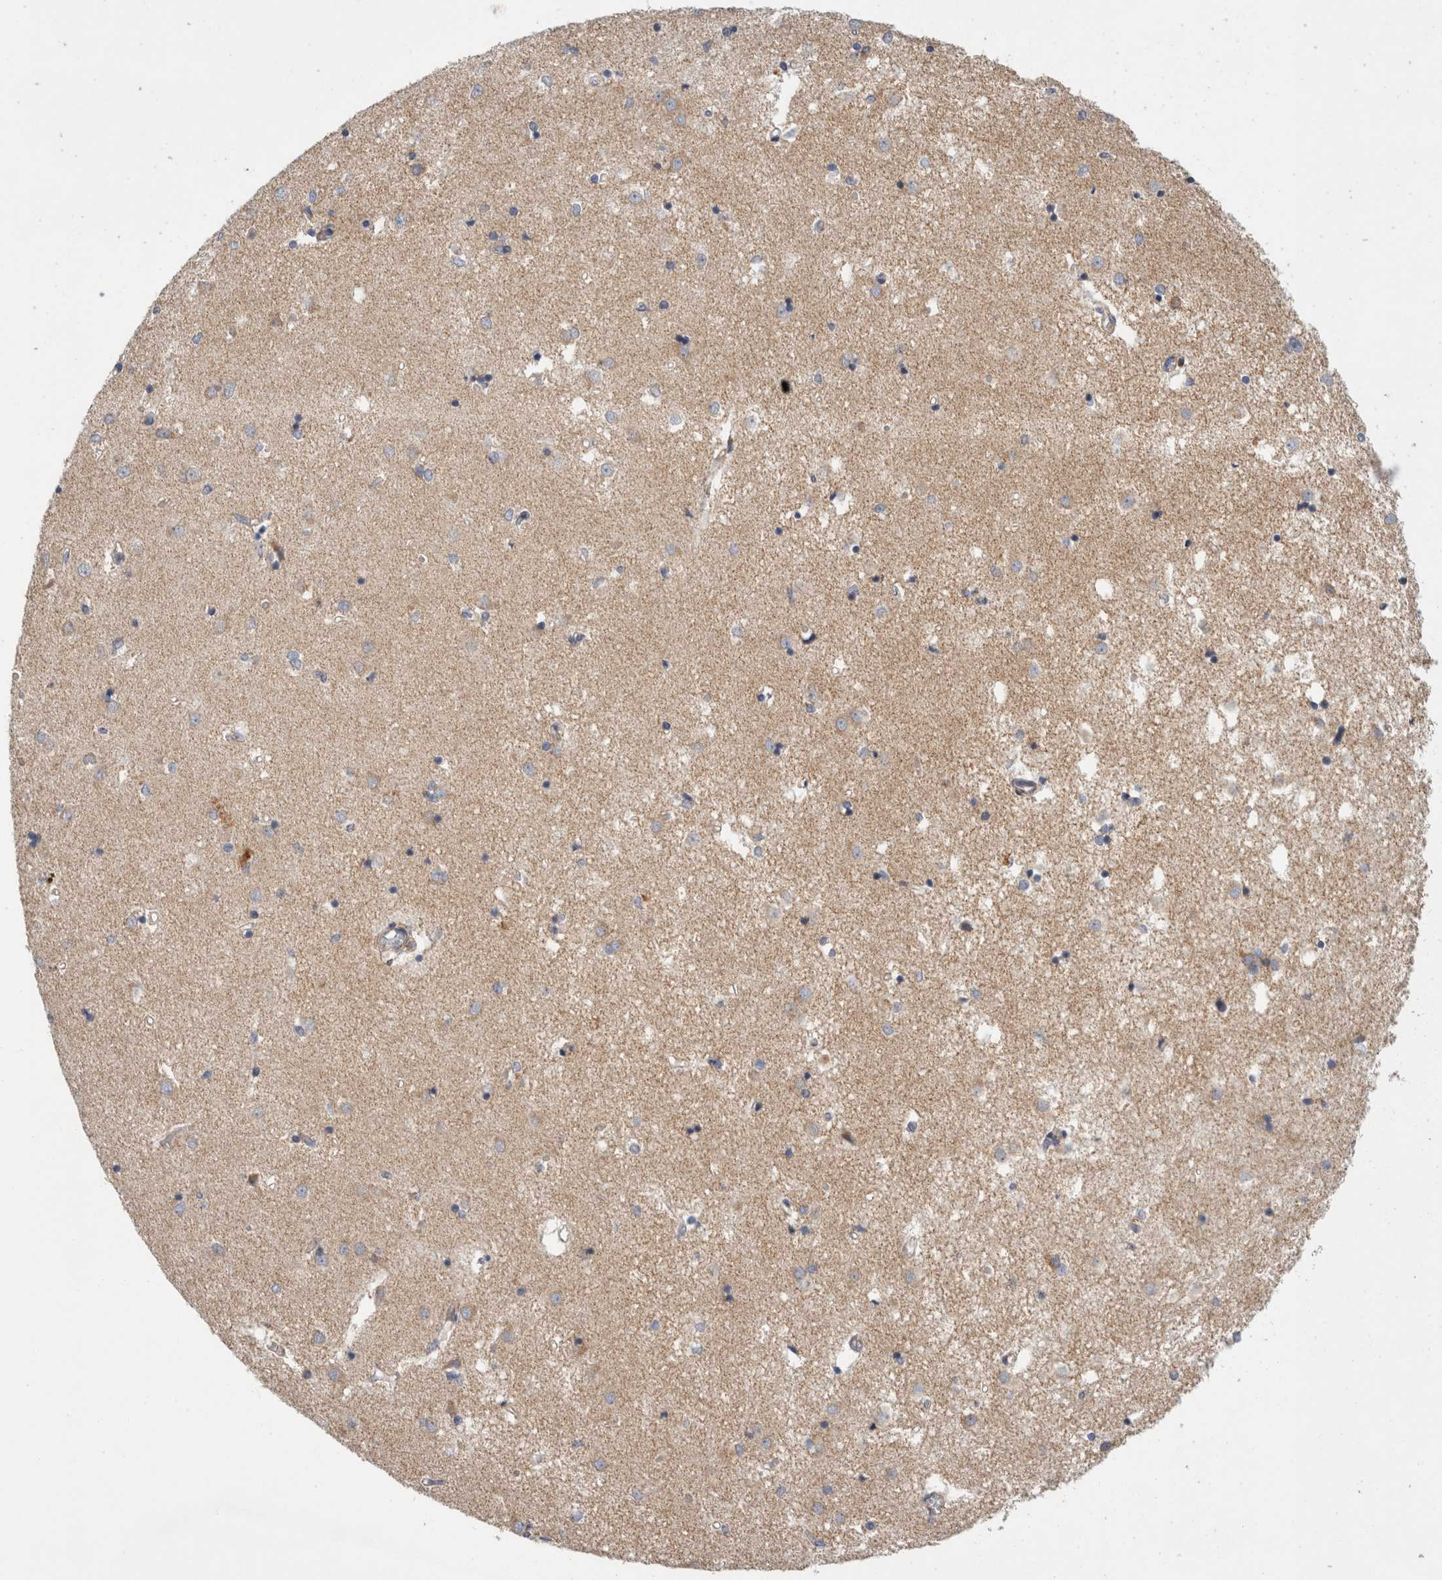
{"staining": {"intensity": "moderate", "quantity": "<25%", "location": "cytoplasmic/membranous"}, "tissue": "caudate", "cell_type": "Glial cells", "image_type": "normal", "snomed": [{"axis": "morphology", "description": "Normal tissue, NOS"}, {"axis": "topography", "description": "Lateral ventricle wall"}], "caption": "Immunohistochemistry staining of unremarkable caudate, which demonstrates low levels of moderate cytoplasmic/membranous positivity in about <25% of glial cells indicating moderate cytoplasmic/membranous protein positivity. The staining was performed using DAB (3,3'-diaminobenzidine) (brown) for protein detection and nuclei were counterstained in hematoxylin (blue).", "gene": "IARS2", "patient": {"sex": "male", "age": 45}}